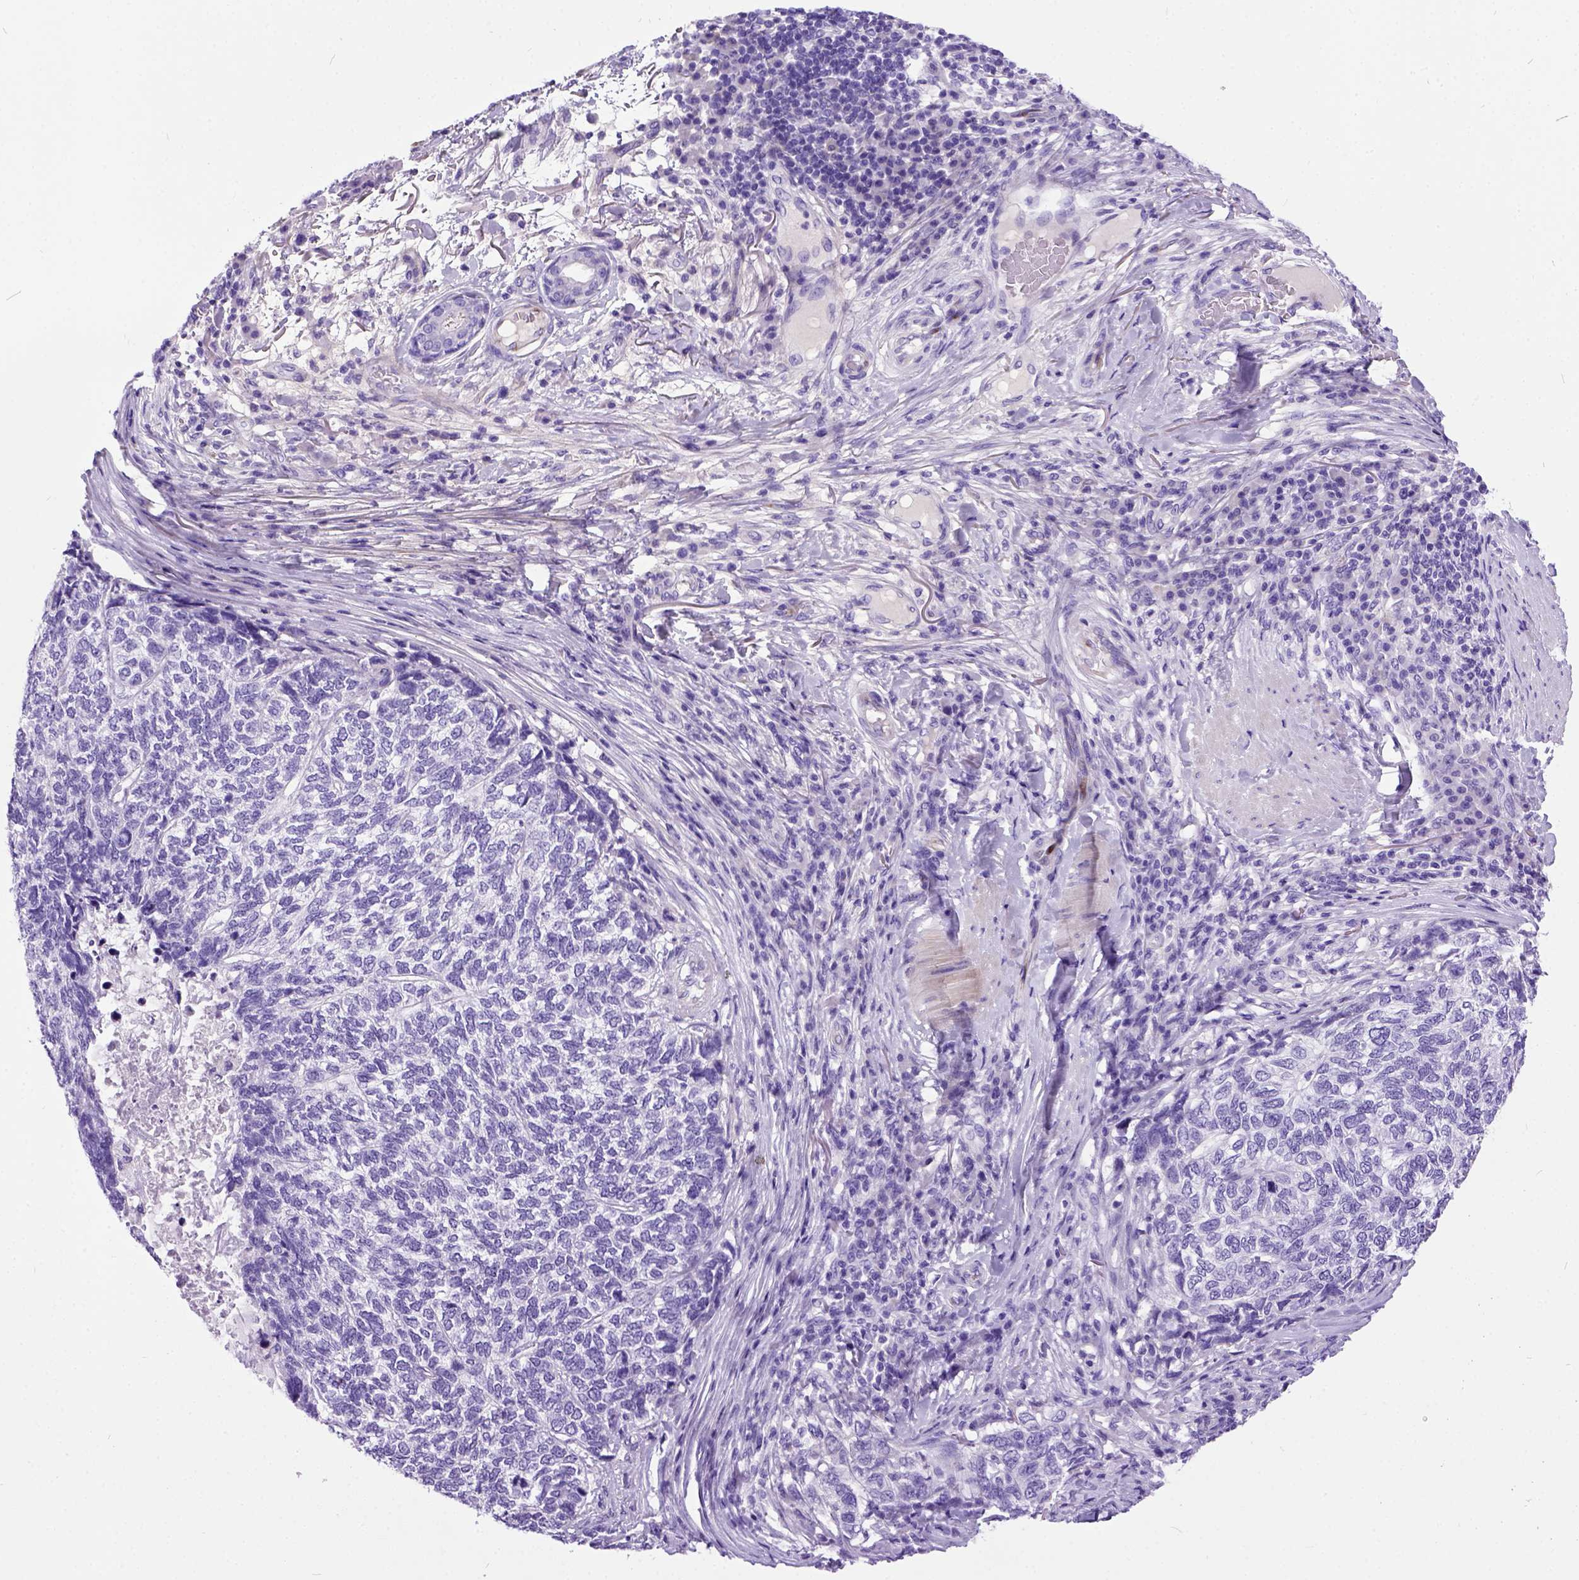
{"staining": {"intensity": "negative", "quantity": "none", "location": "none"}, "tissue": "skin cancer", "cell_type": "Tumor cells", "image_type": "cancer", "snomed": [{"axis": "morphology", "description": "Basal cell carcinoma"}, {"axis": "topography", "description": "Skin"}], "caption": "The immunohistochemistry (IHC) image has no significant expression in tumor cells of skin basal cell carcinoma tissue.", "gene": "IGF2", "patient": {"sex": "female", "age": 65}}